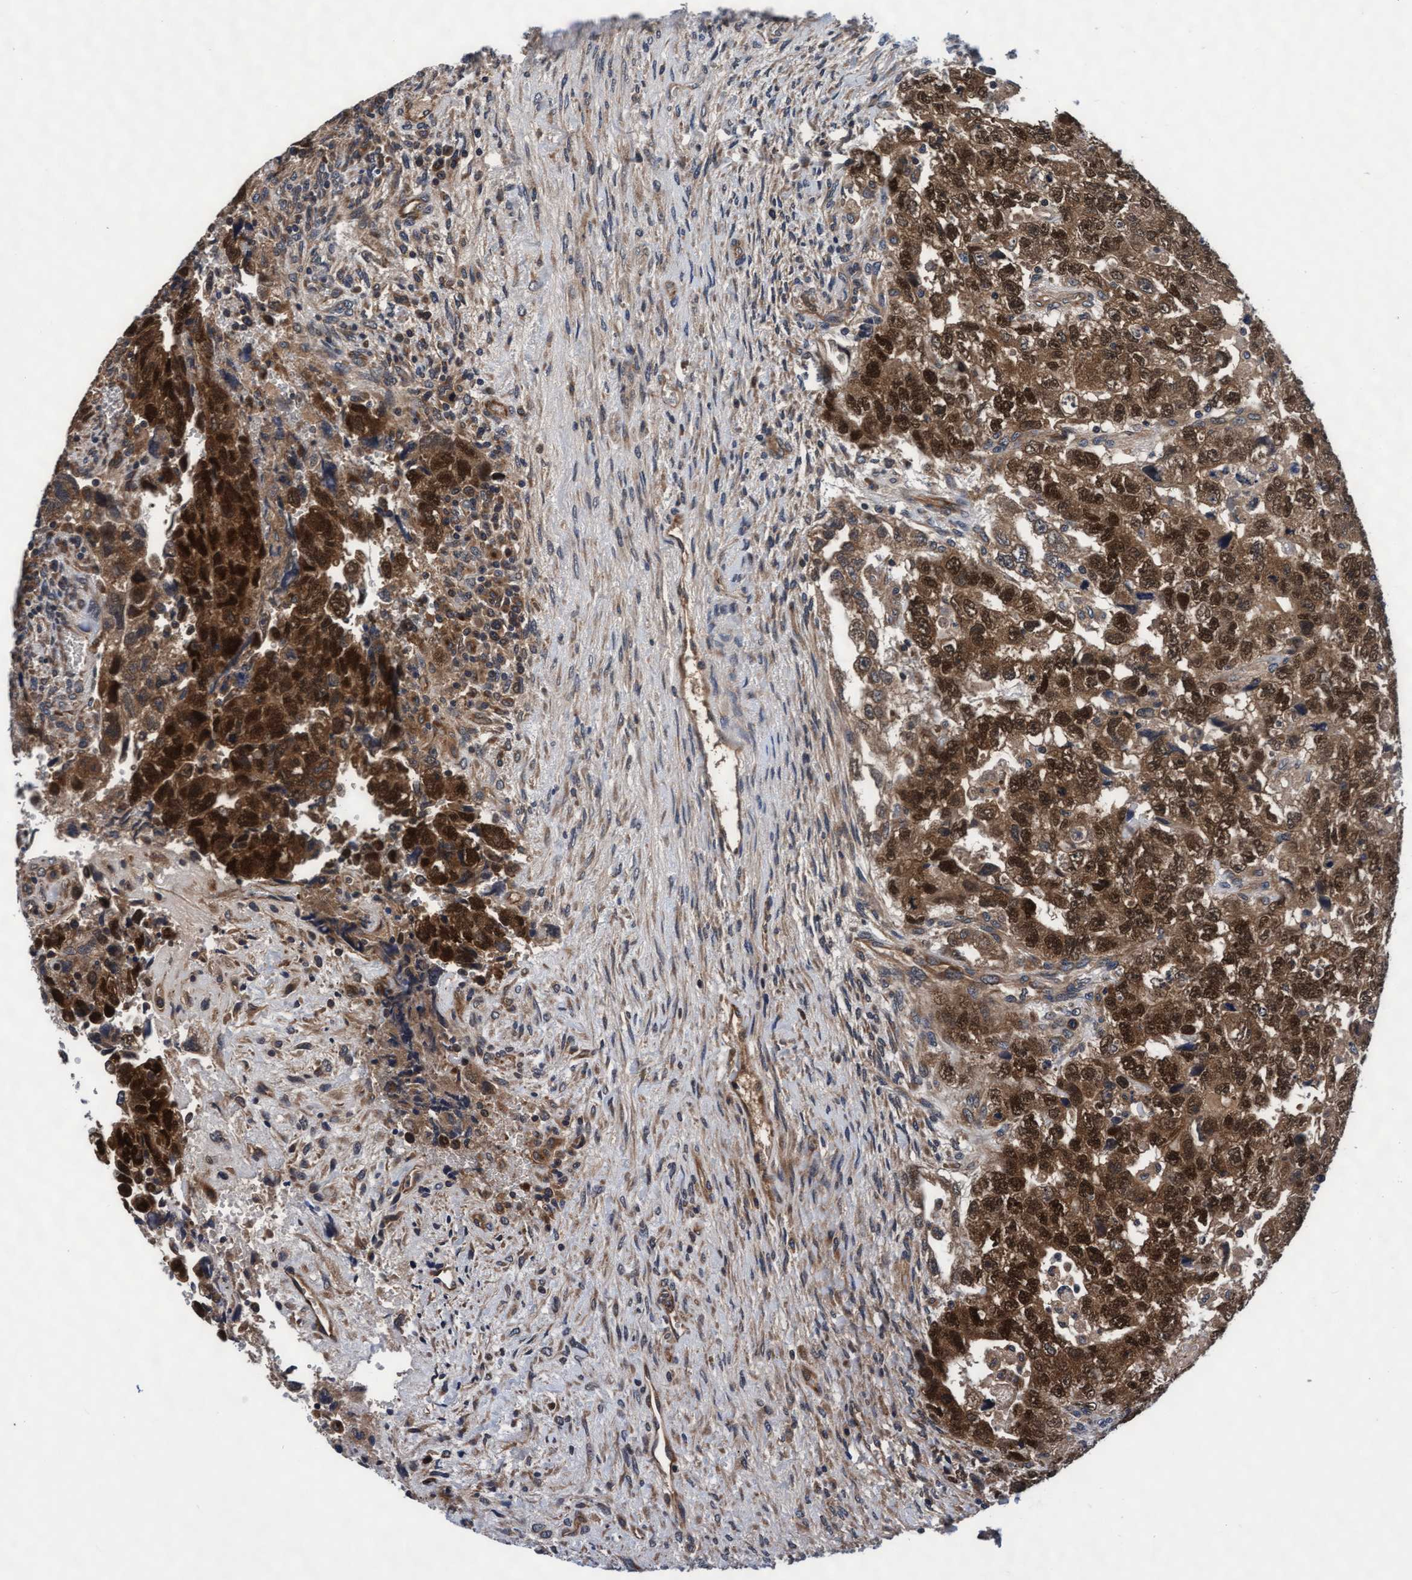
{"staining": {"intensity": "strong", "quantity": ">75%", "location": "cytoplasmic/membranous,nuclear"}, "tissue": "testis cancer", "cell_type": "Tumor cells", "image_type": "cancer", "snomed": [{"axis": "morphology", "description": "Carcinoma, Embryonal, NOS"}, {"axis": "topography", "description": "Testis"}], "caption": "Testis embryonal carcinoma tissue demonstrates strong cytoplasmic/membranous and nuclear expression in about >75% of tumor cells, visualized by immunohistochemistry.", "gene": "EFCAB13", "patient": {"sex": "male", "age": 36}}